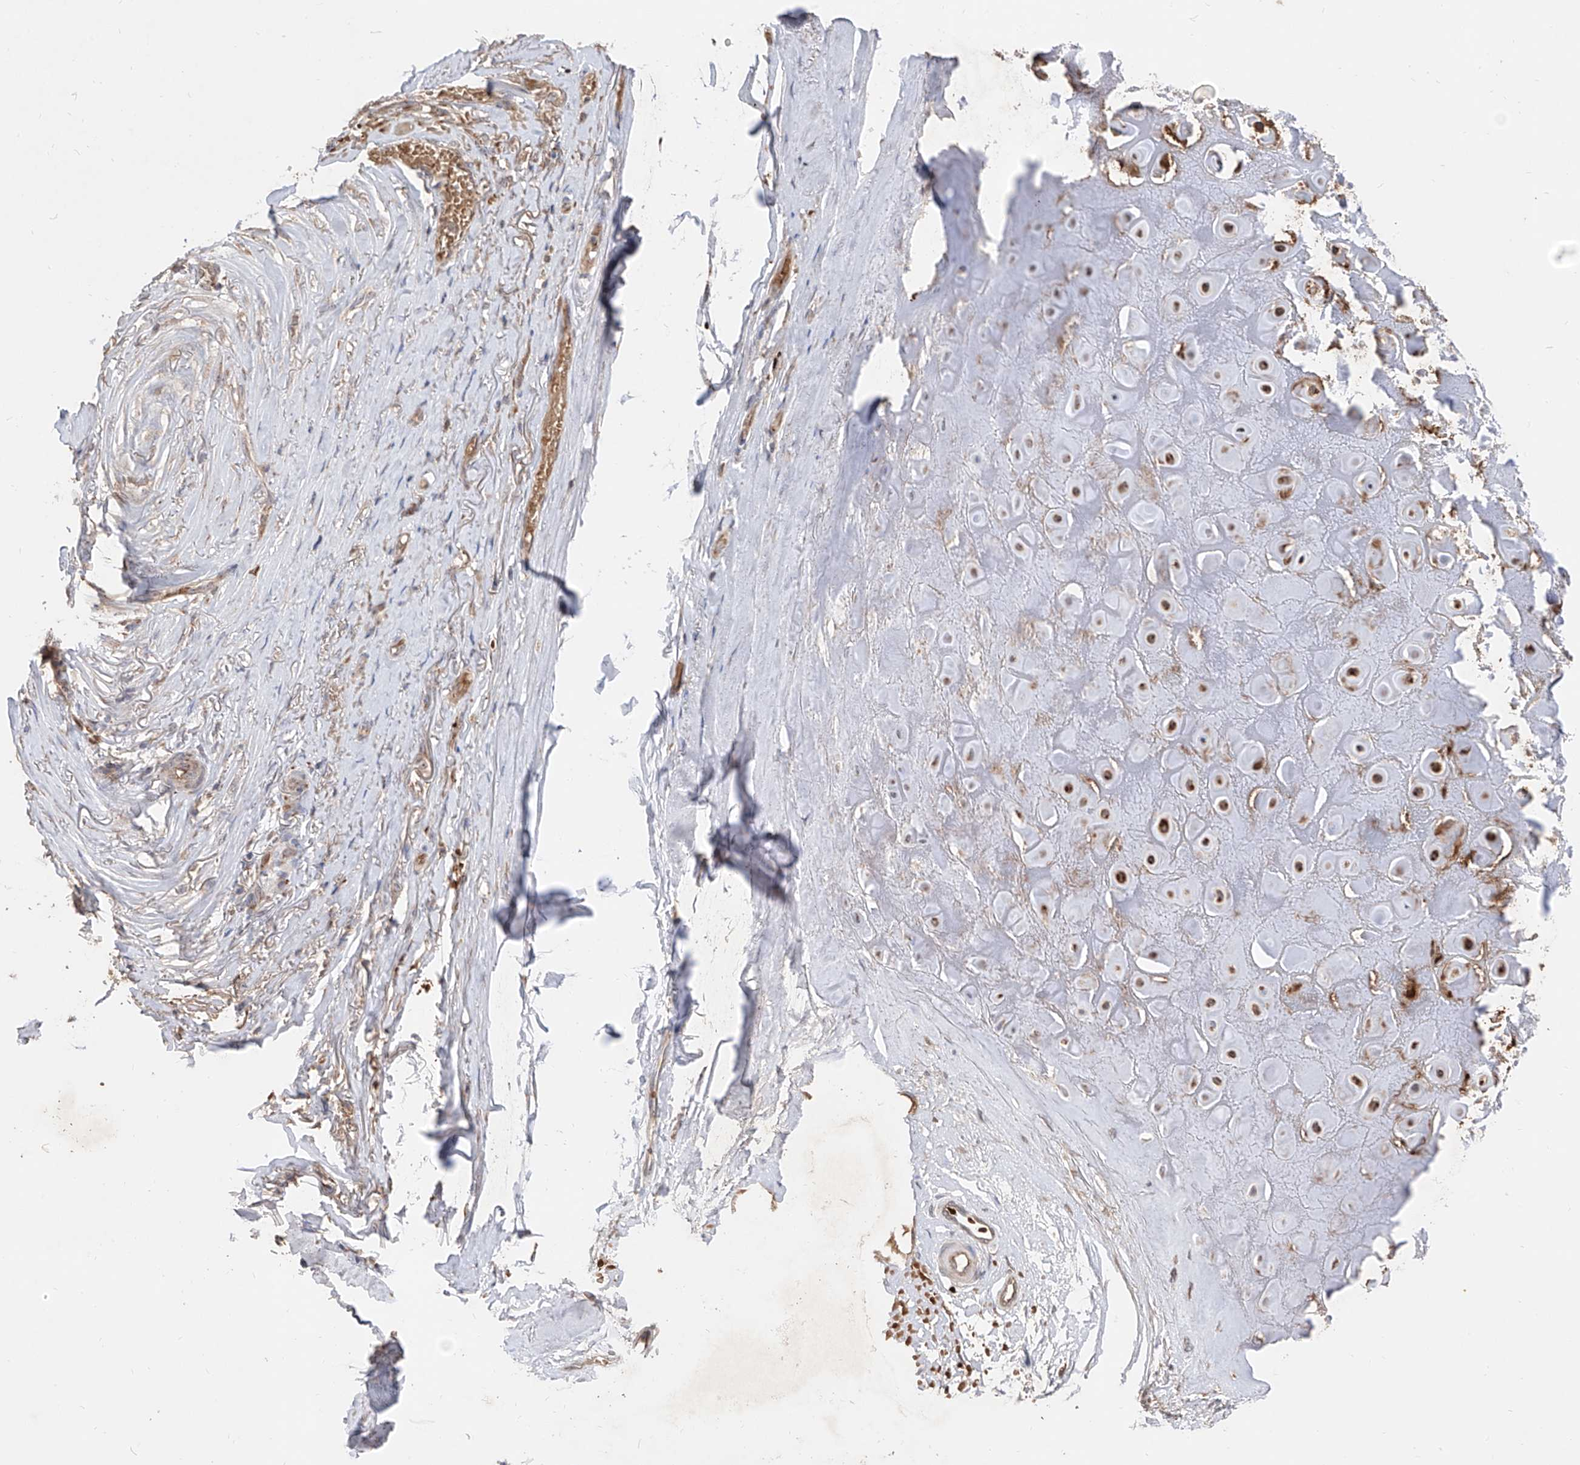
{"staining": {"intensity": "moderate", "quantity": ">75%", "location": "cytoplasmic/membranous"}, "tissue": "adipose tissue", "cell_type": "Adipocytes", "image_type": "normal", "snomed": [{"axis": "morphology", "description": "Normal tissue, NOS"}, {"axis": "morphology", "description": "Basal cell carcinoma"}, {"axis": "topography", "description": "Skin"}], "caption": "IHC (DAB (3,3'-diaminobenzidine)) staining of benign human adipose tissue displays moderate cytoplasmic/membranous protein positivity in about >75% of adipocytes. (IHC, brightfield microscopy, high magnification).", "gene": "EDN1", "patient": {"sex": "female", "age": 89}}